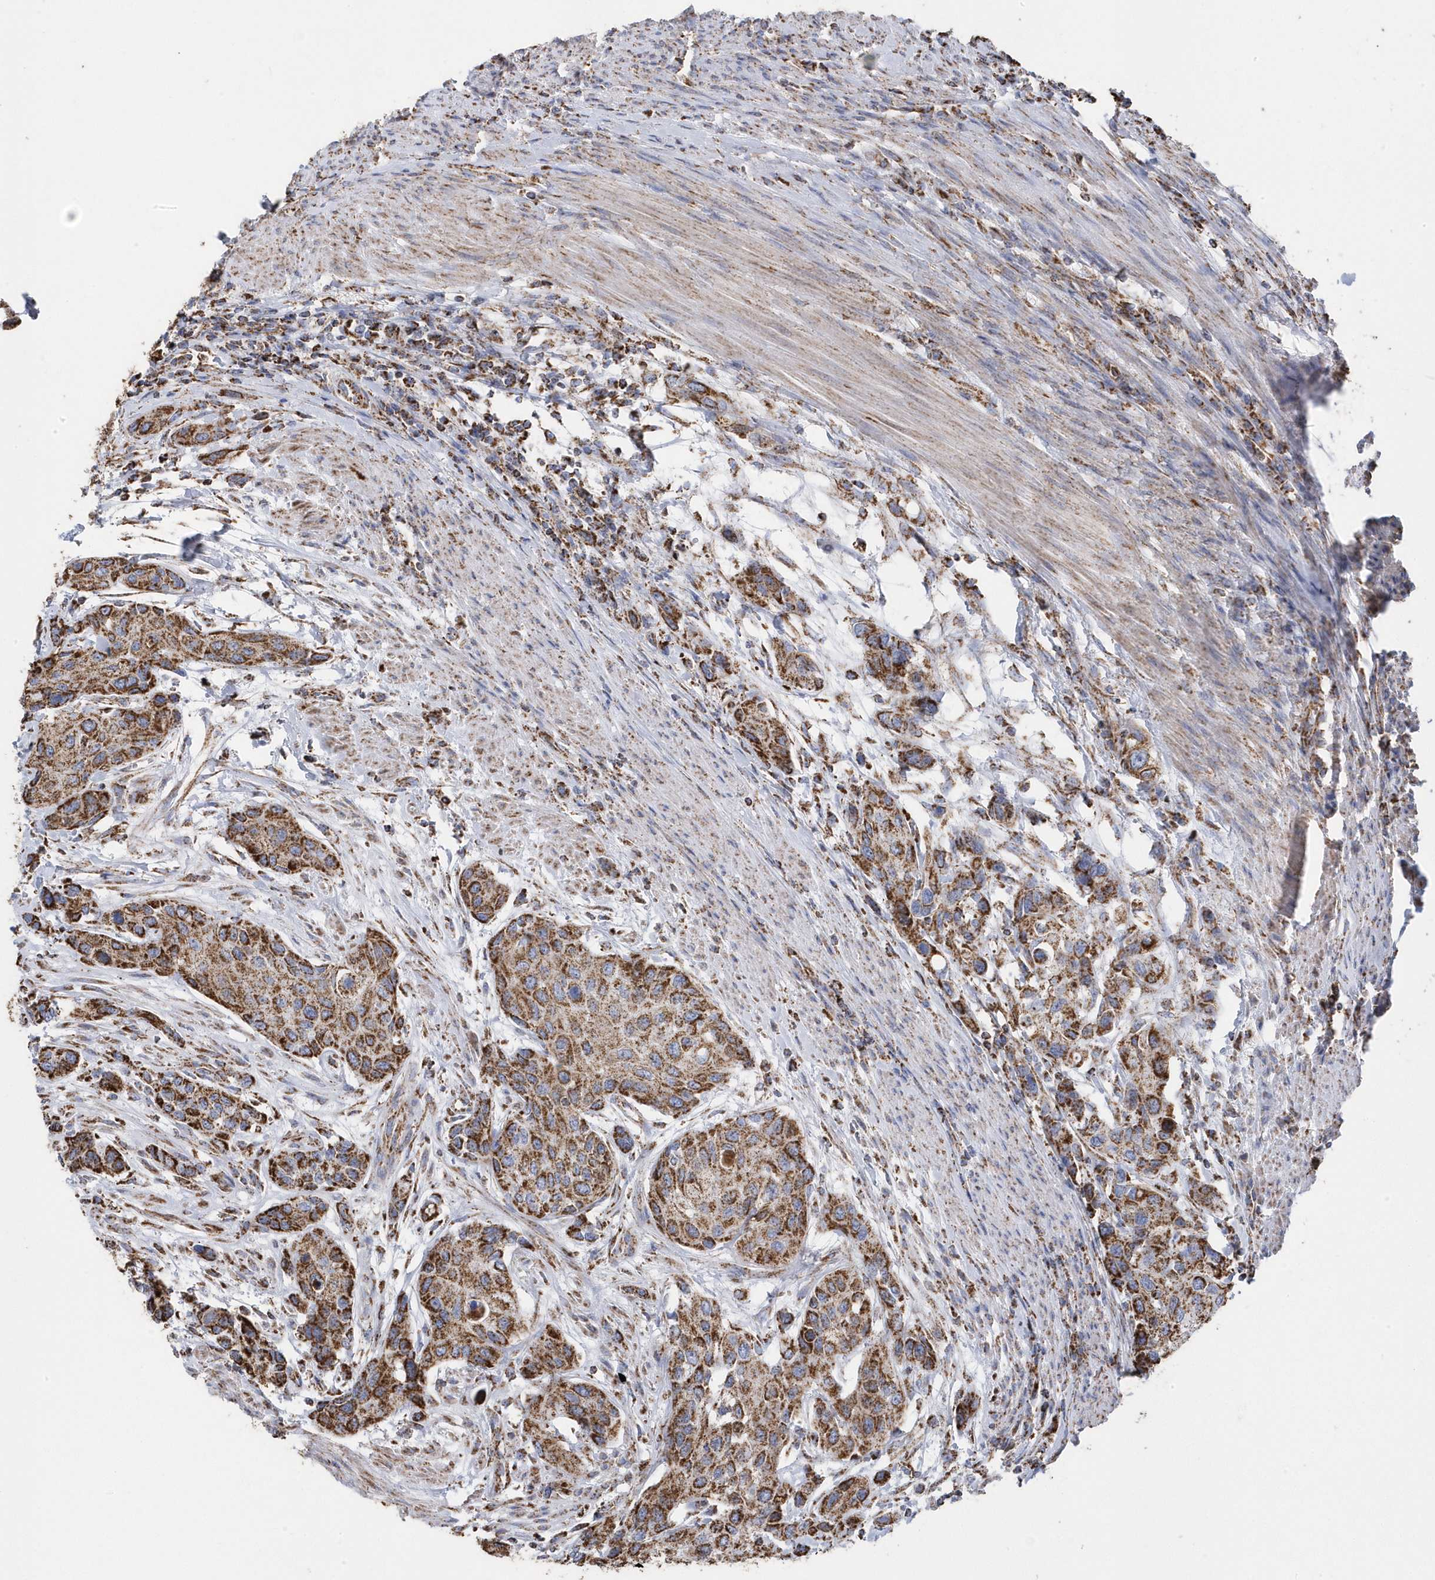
{"staining": {"intensity": "moderate", "quantity": ">75%", "location": "cytoplasmic/membranous"}, "tissue": "urothelial cancer", "cell_type": "Tumor cells", "image_type": "cancer", "snomed": [{"axis": "morphology", "description": "Normal tissue, NOS"}, {"axis": "morphology", "description": "Urothelial carcinoma, High grade"}, {"axis": "topography", "description": "Vascular tissue"}, {"axis": "topography", "description": "Urinary bladder"}], "caption": "IHC of urothelial carcinoma (high-grade) exhibits medium levels of moderate cytoplasmic/membranous staining in approximately >75% of tumor cells.", "gene": "GTPBP8", "patient": {"sex": "female", "age": 56}}